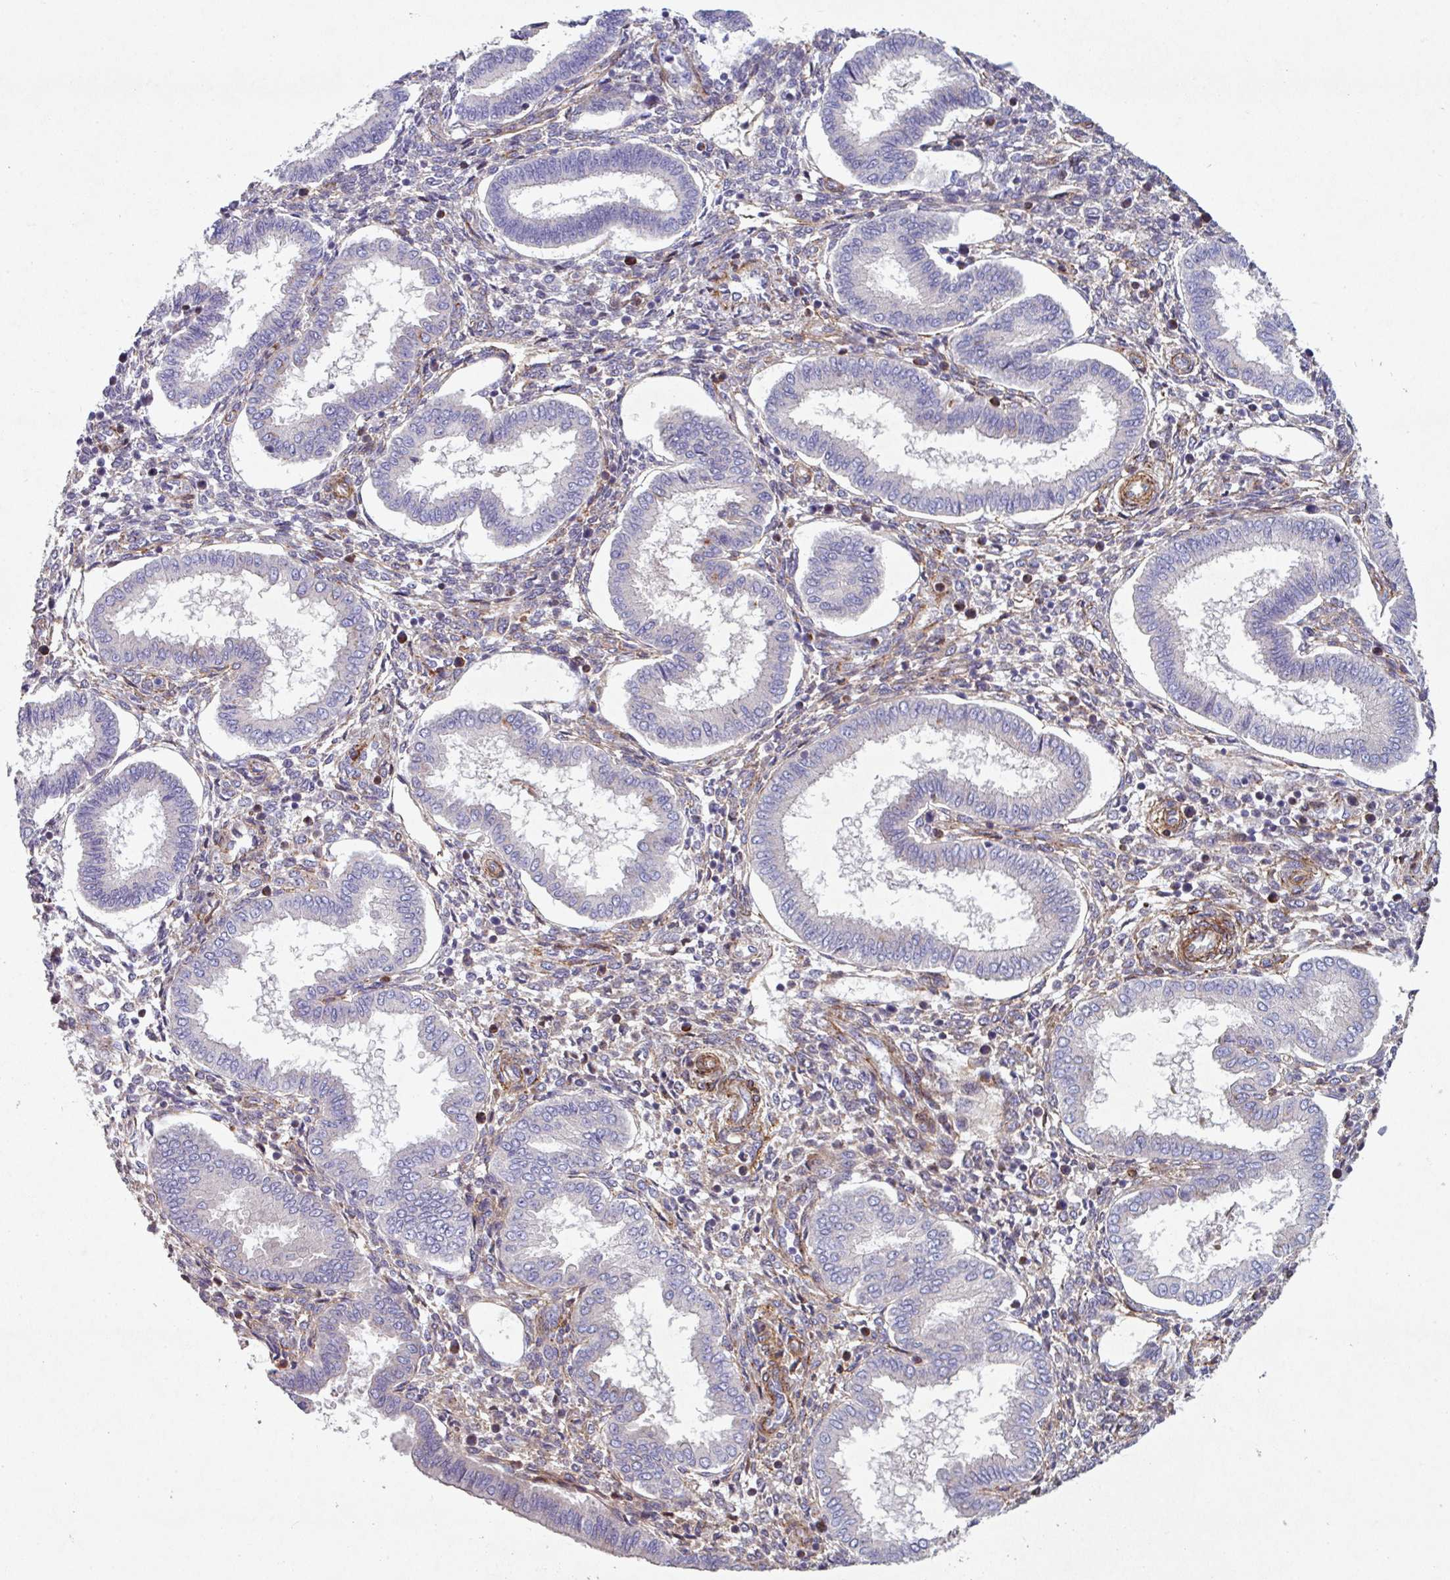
{"staining": {"intensity": "weak", "quantity": "25%-75%", "location": "cytoplasmic/membranous"}, "tissue": "endometrium", "cell_type": "Cells in endometrial stroma", "image_type": "normal", "snomed": [{"axis": "morphology", "description": "Normal tissue, NOS"}, {"axis": "topography", "description": "Endometrium"}], "caption": "The micrograph demonstrates staining of benign endometrium, revealing weak cytoplasmic/membranous protein positivity (brown color) within cells in endometrial stroma. (DAB (3,3'-diaminobenzidine) = brown stain, brightfield microscopy at high magnification).", "gene": "ATP2C2", "patient": {"sex": "female", "age": 24}}